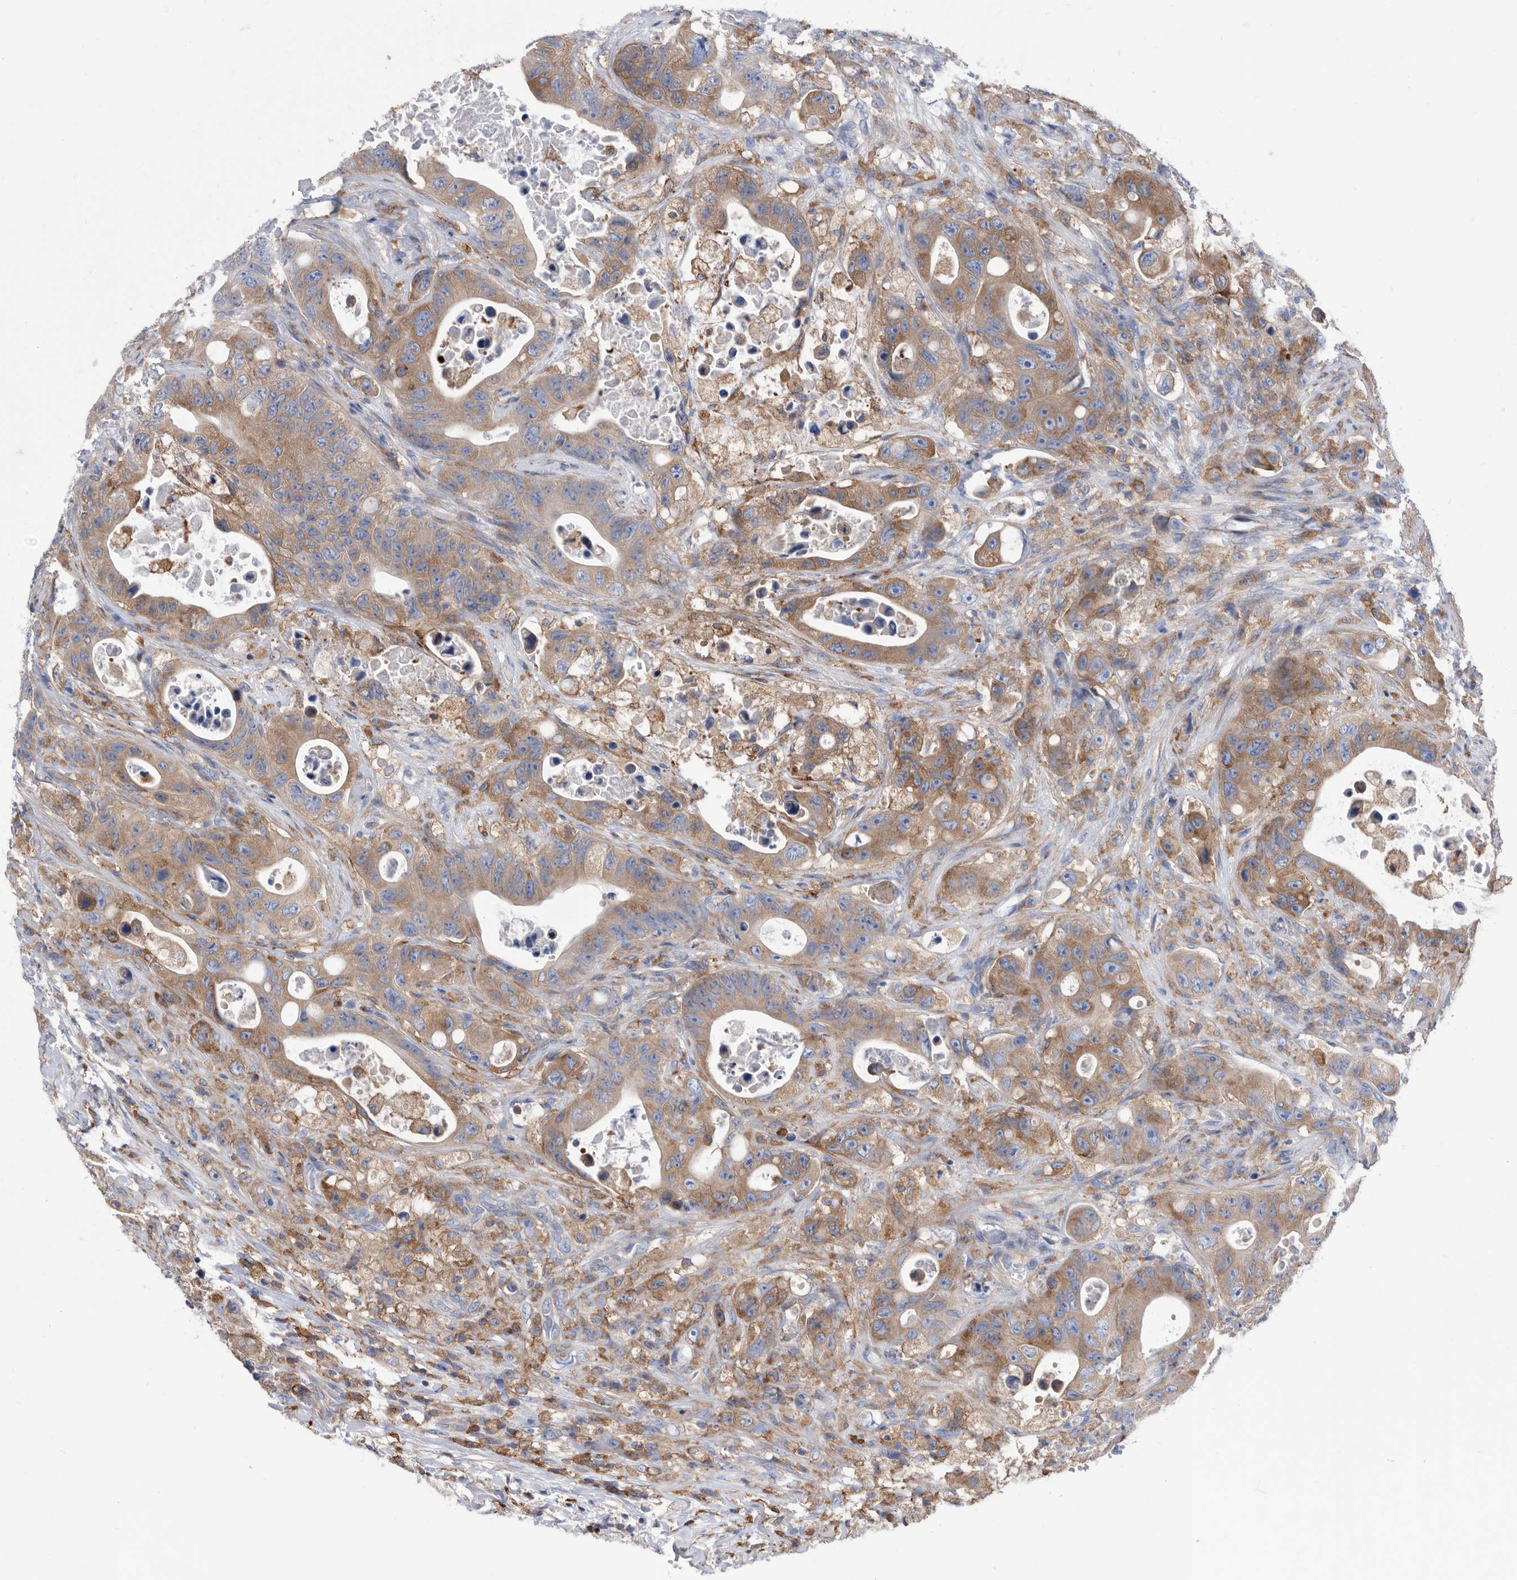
{"staining": {"intensity": "moderate", "quantity": ">75%", "location": "cytoplasmic/membranous"}, "tissue": "colorectal cancer", "cell_type": "Tumor cells", "image_type": "cancer", "snomed": [{"axis": "morphology", "description": "Adenocarcinoma, NOS"}, {"axis": "topography", "description": "Colon"}], "caption": "High-power microscopy captured an IHC micrograph of adenocarcinoma (colorectal), revealing moderate cytoplasmic/membranous staining in about >75% of tumor cells.", "gene": "SMG7", "patient": {"sex": "female", "age": 46}}